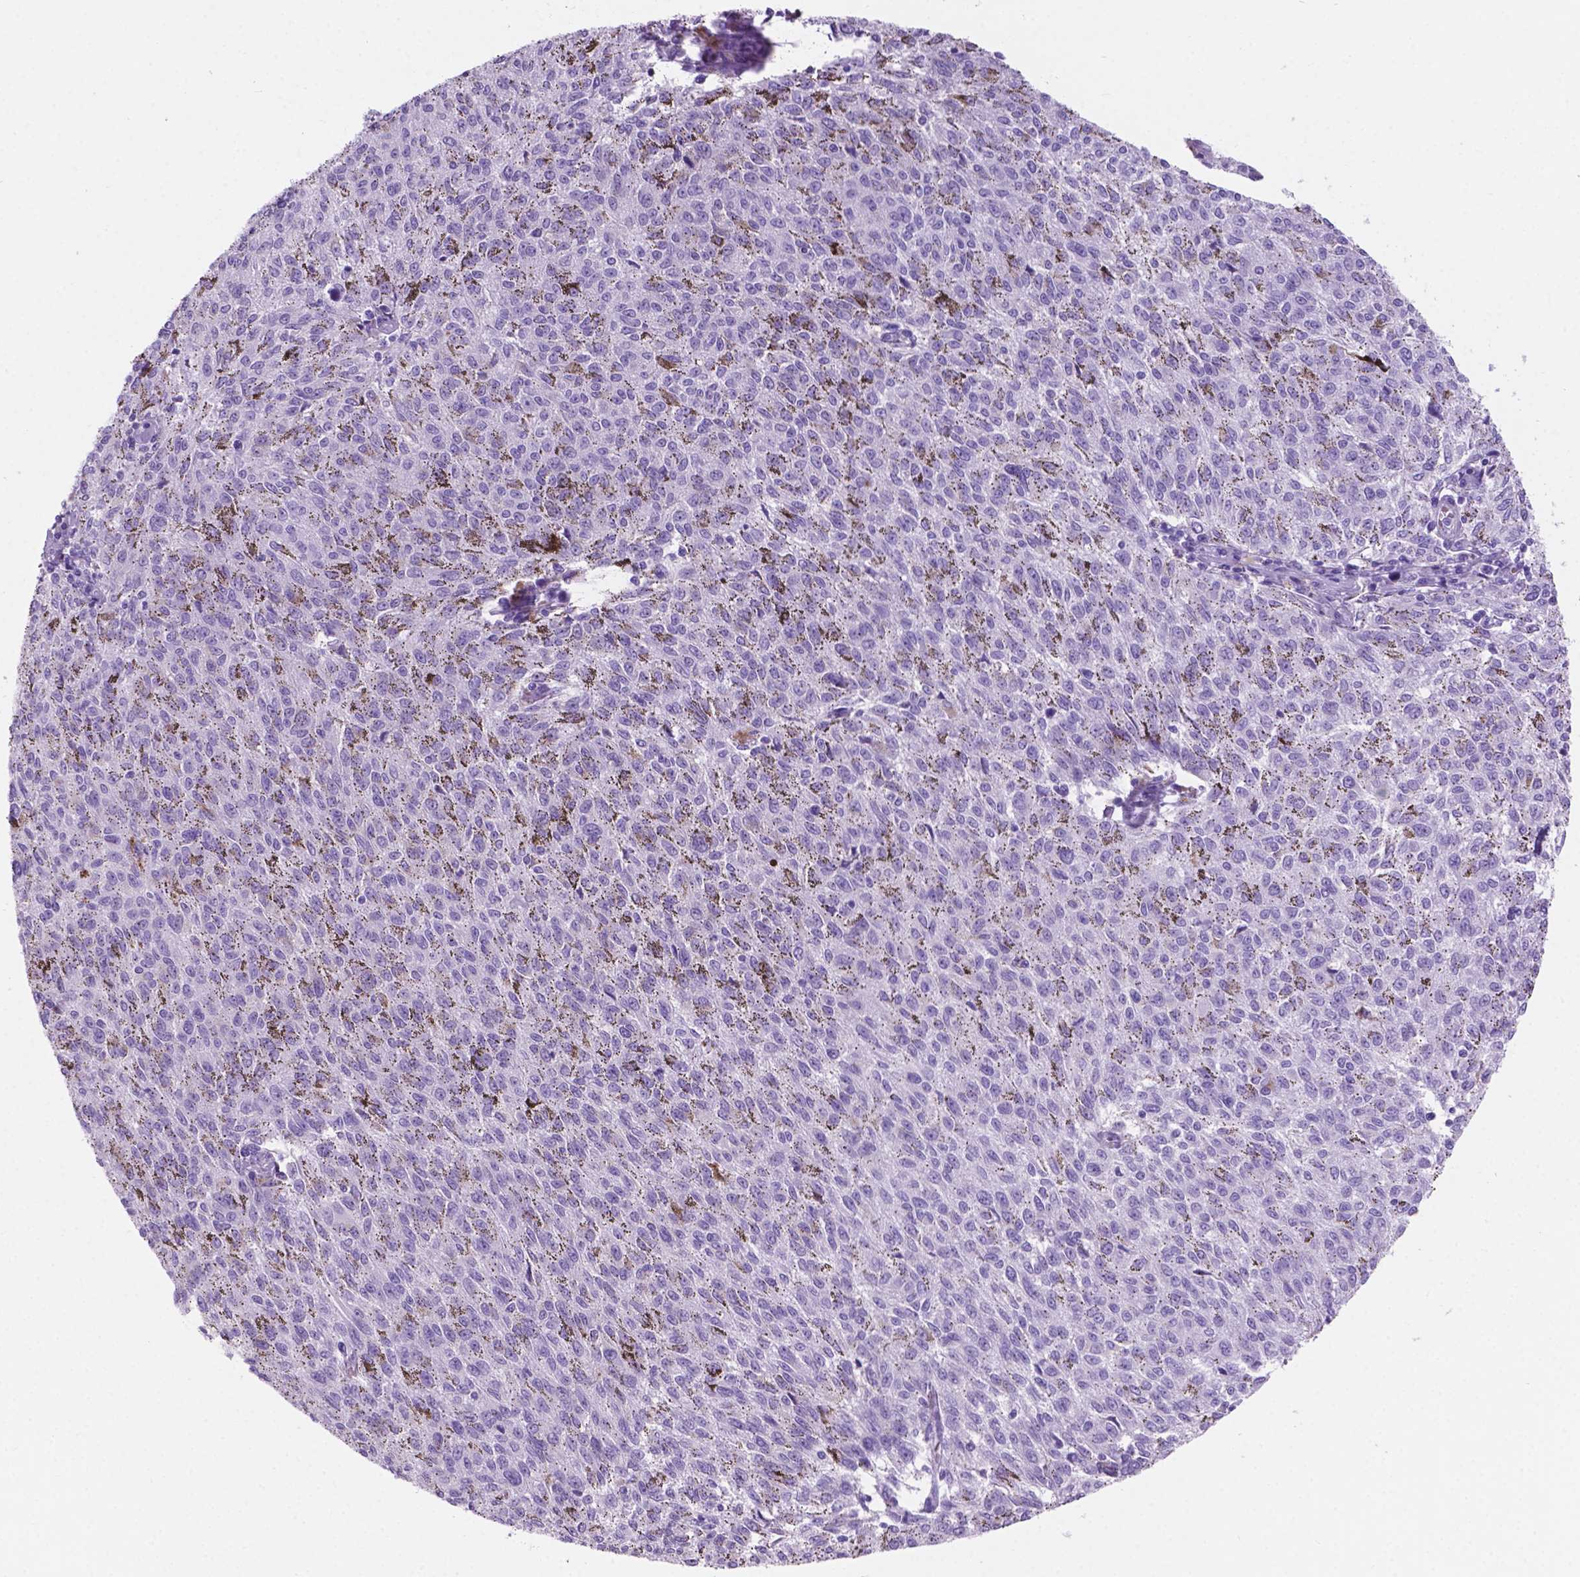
{"staining": {"intensity": "negative", "quantity": "none", "location": "none"}, "tissue": "melanoma", "cell_type": "Tumor cells", "image_type": "cancer", "snomed": [{"axis": "morphology", "description": "Malignant melanoma, NOS"}, {"axis": "topography", "description": "Skin"}], "caption": "IHC of melanoma displays no positivity in tumor cells. The staining is performed using DAB brown chromogen with nuclei counter-stained in using hematoxylin.", "gene": "GRIN2B", "patient": {"sex": "female", "age": 72}}